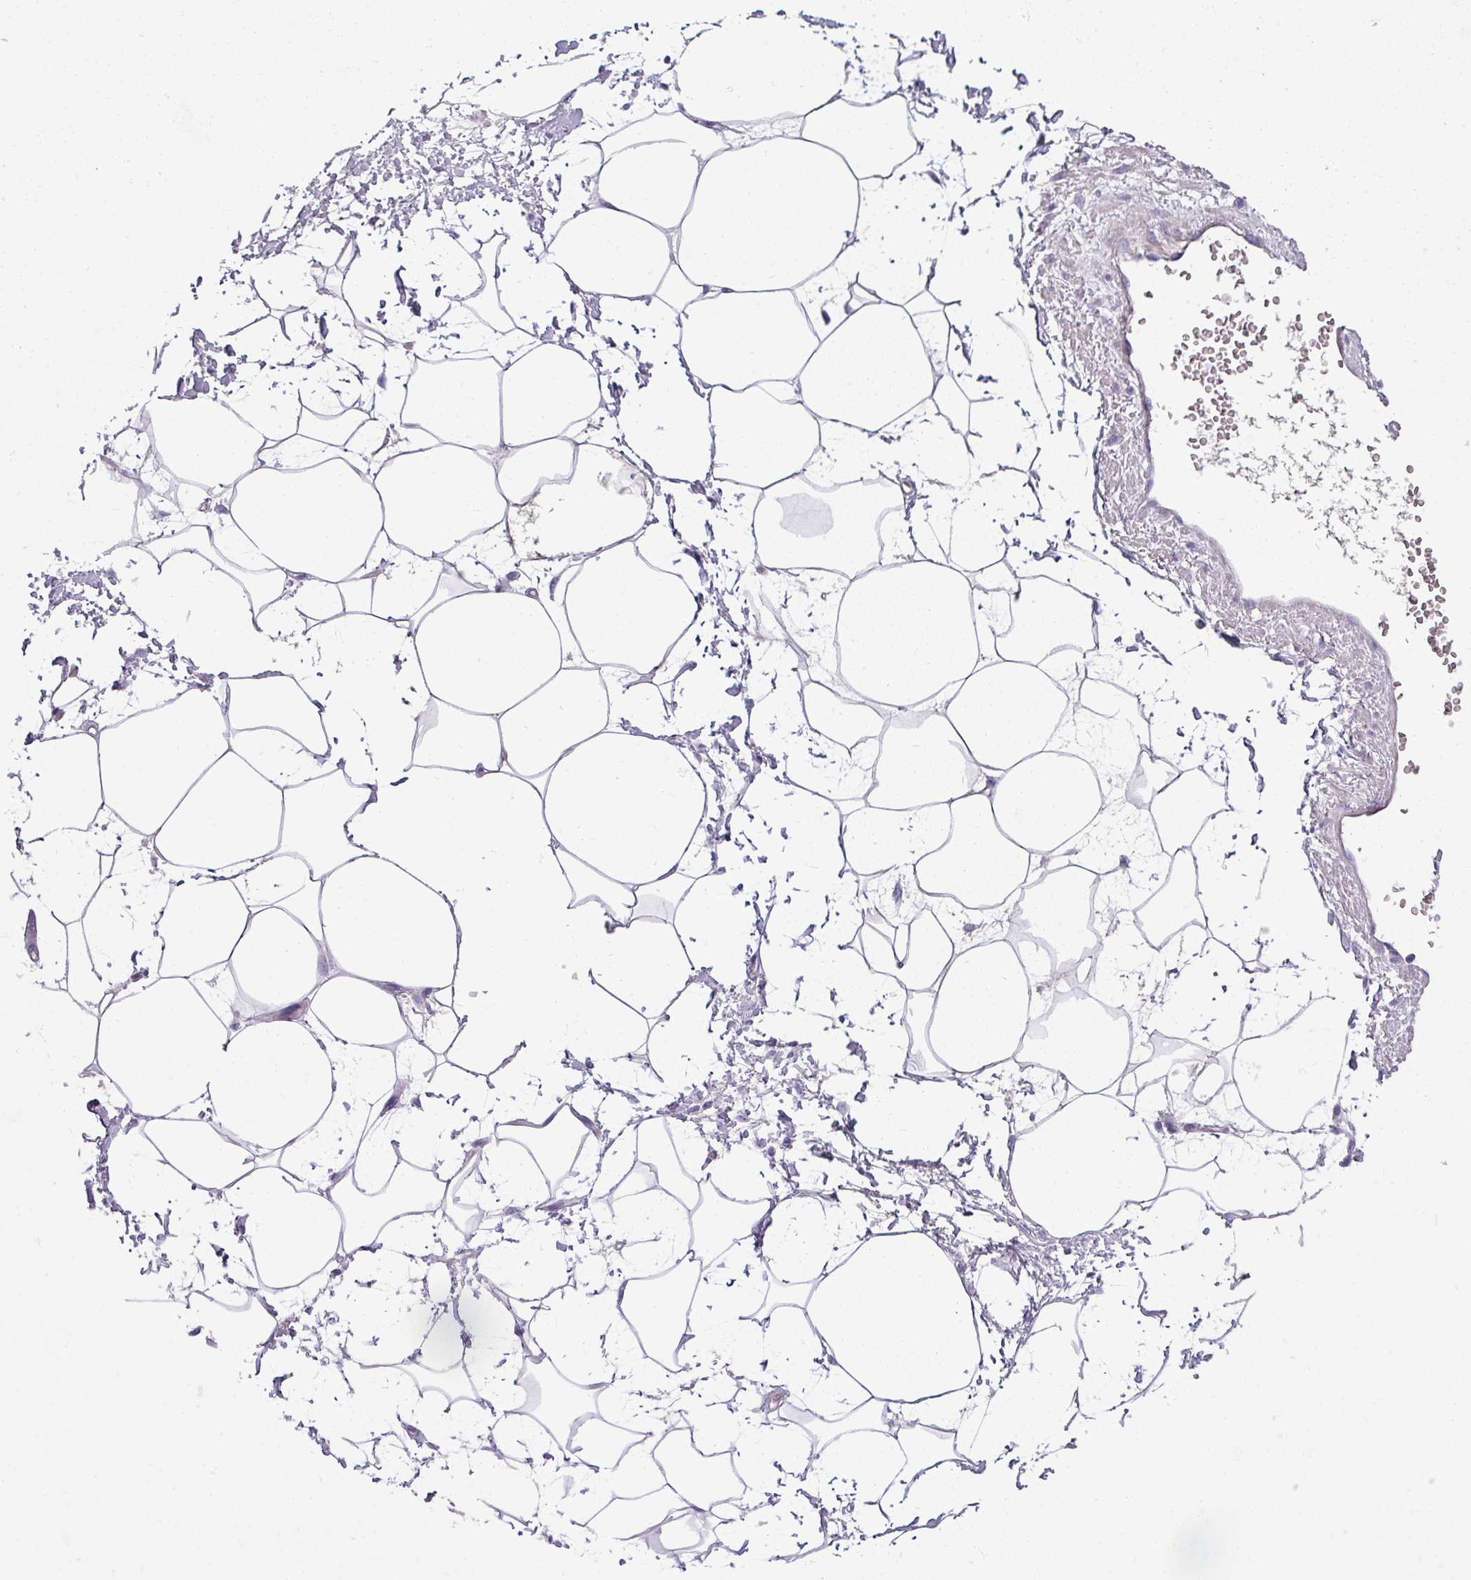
{"staining": {"intensity": "negative", "quantity": "none", "location": "none"}, "tissue": "adipose tissue", "cell_type": "Adipocytes", "image_type": "normal", "snomed": [{"axis": "morphology", "description": "Normal tissue, NOS"}, {"axis": "topography", "description": "Prostate"}, {"axis": "topography", "description": "Peripheral nerve tissue"}], "caption": "This is an IHC micrograph of unremarkable human adipose tissue. There is no expression in adipocytes.", "gene": "VCX2", "patient": {"sex": "male", "age": 55}}